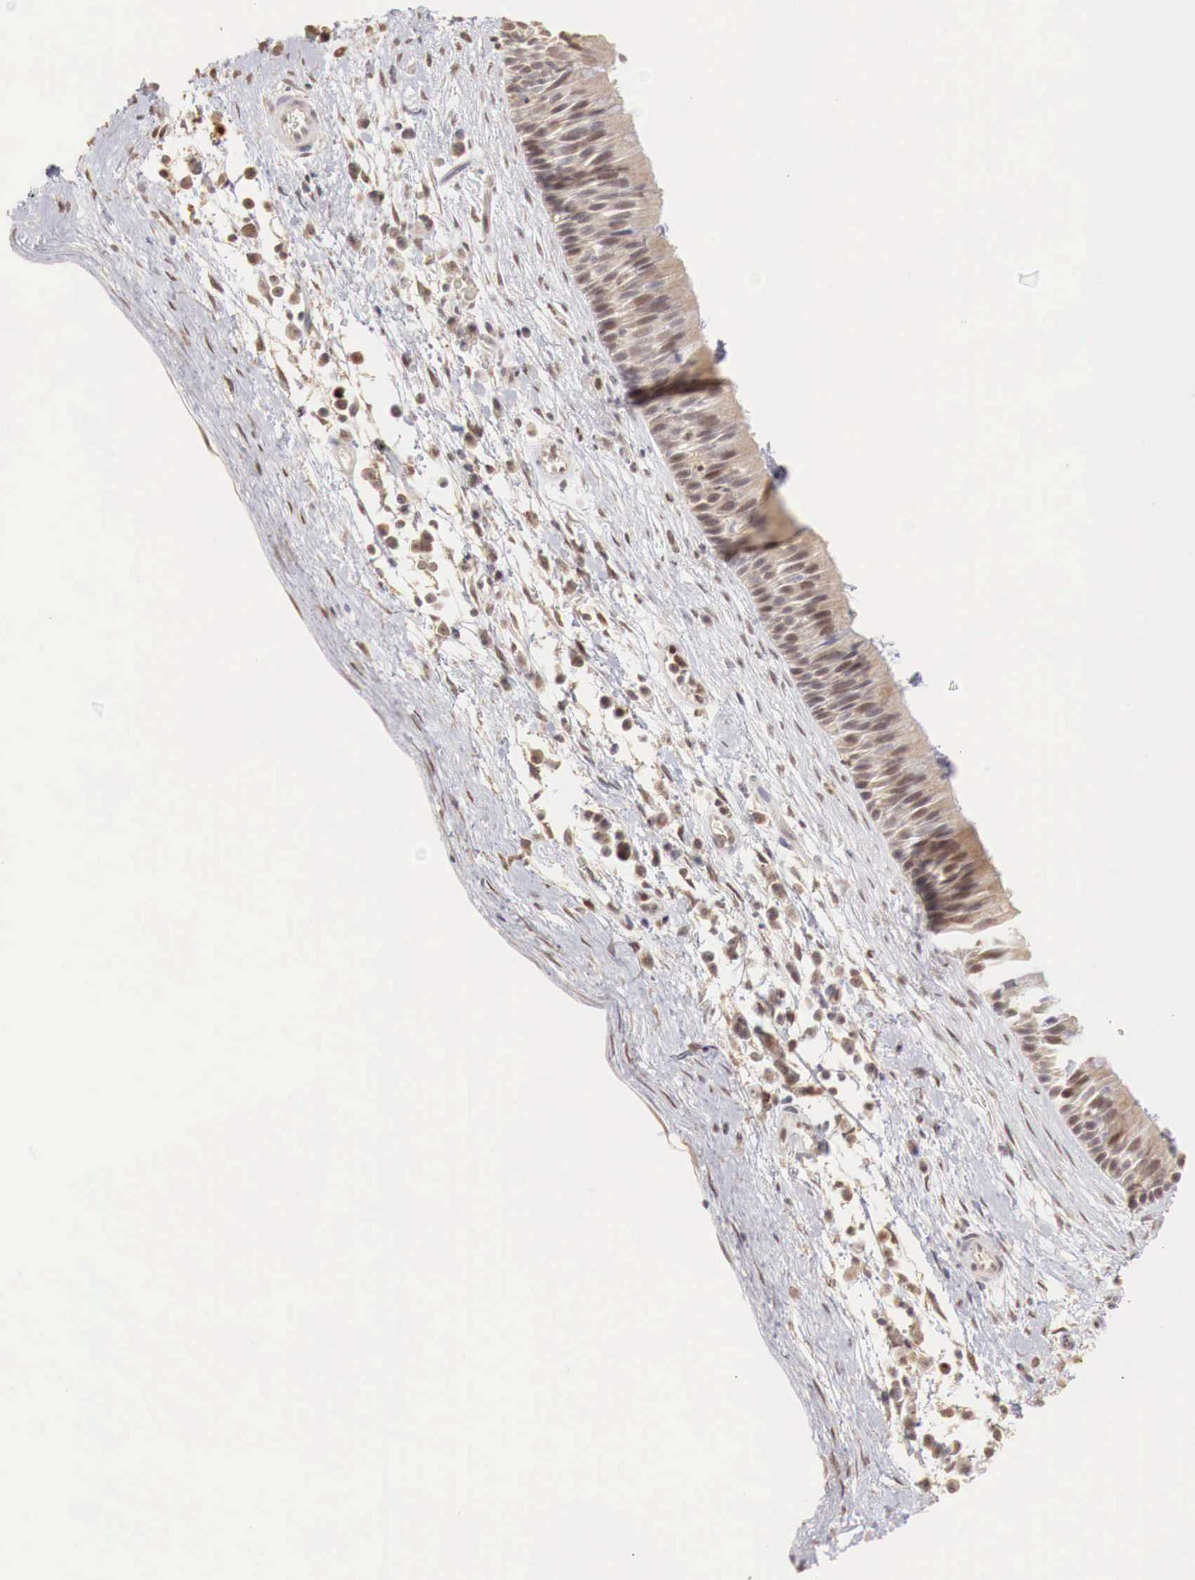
{"staining": {"intensity": "moderate", "quantity": "25%-75%", "location": "cytoplasmic/membranous,nuclear"}, "tissue": "nasopharynx", "cell_type": "Respiratory epithelial cells", "image_type": "normal", "snomed": [{"axis": "morphology", "description": "Normal tissue, NOS"}, {"axis": "topography", "description": "Nasopharynx"}], "caption": "Immunohistochemical staining of unremarkable nasopharynx displays moderate cytoplasmic/membranous,nuclear protein staining in approximately 25%-75% of respiratory epithelial cells. Nuclei are stained in blue.", "gene": "TBC1D9", "patient": {"sex": "male", "age": 13}}